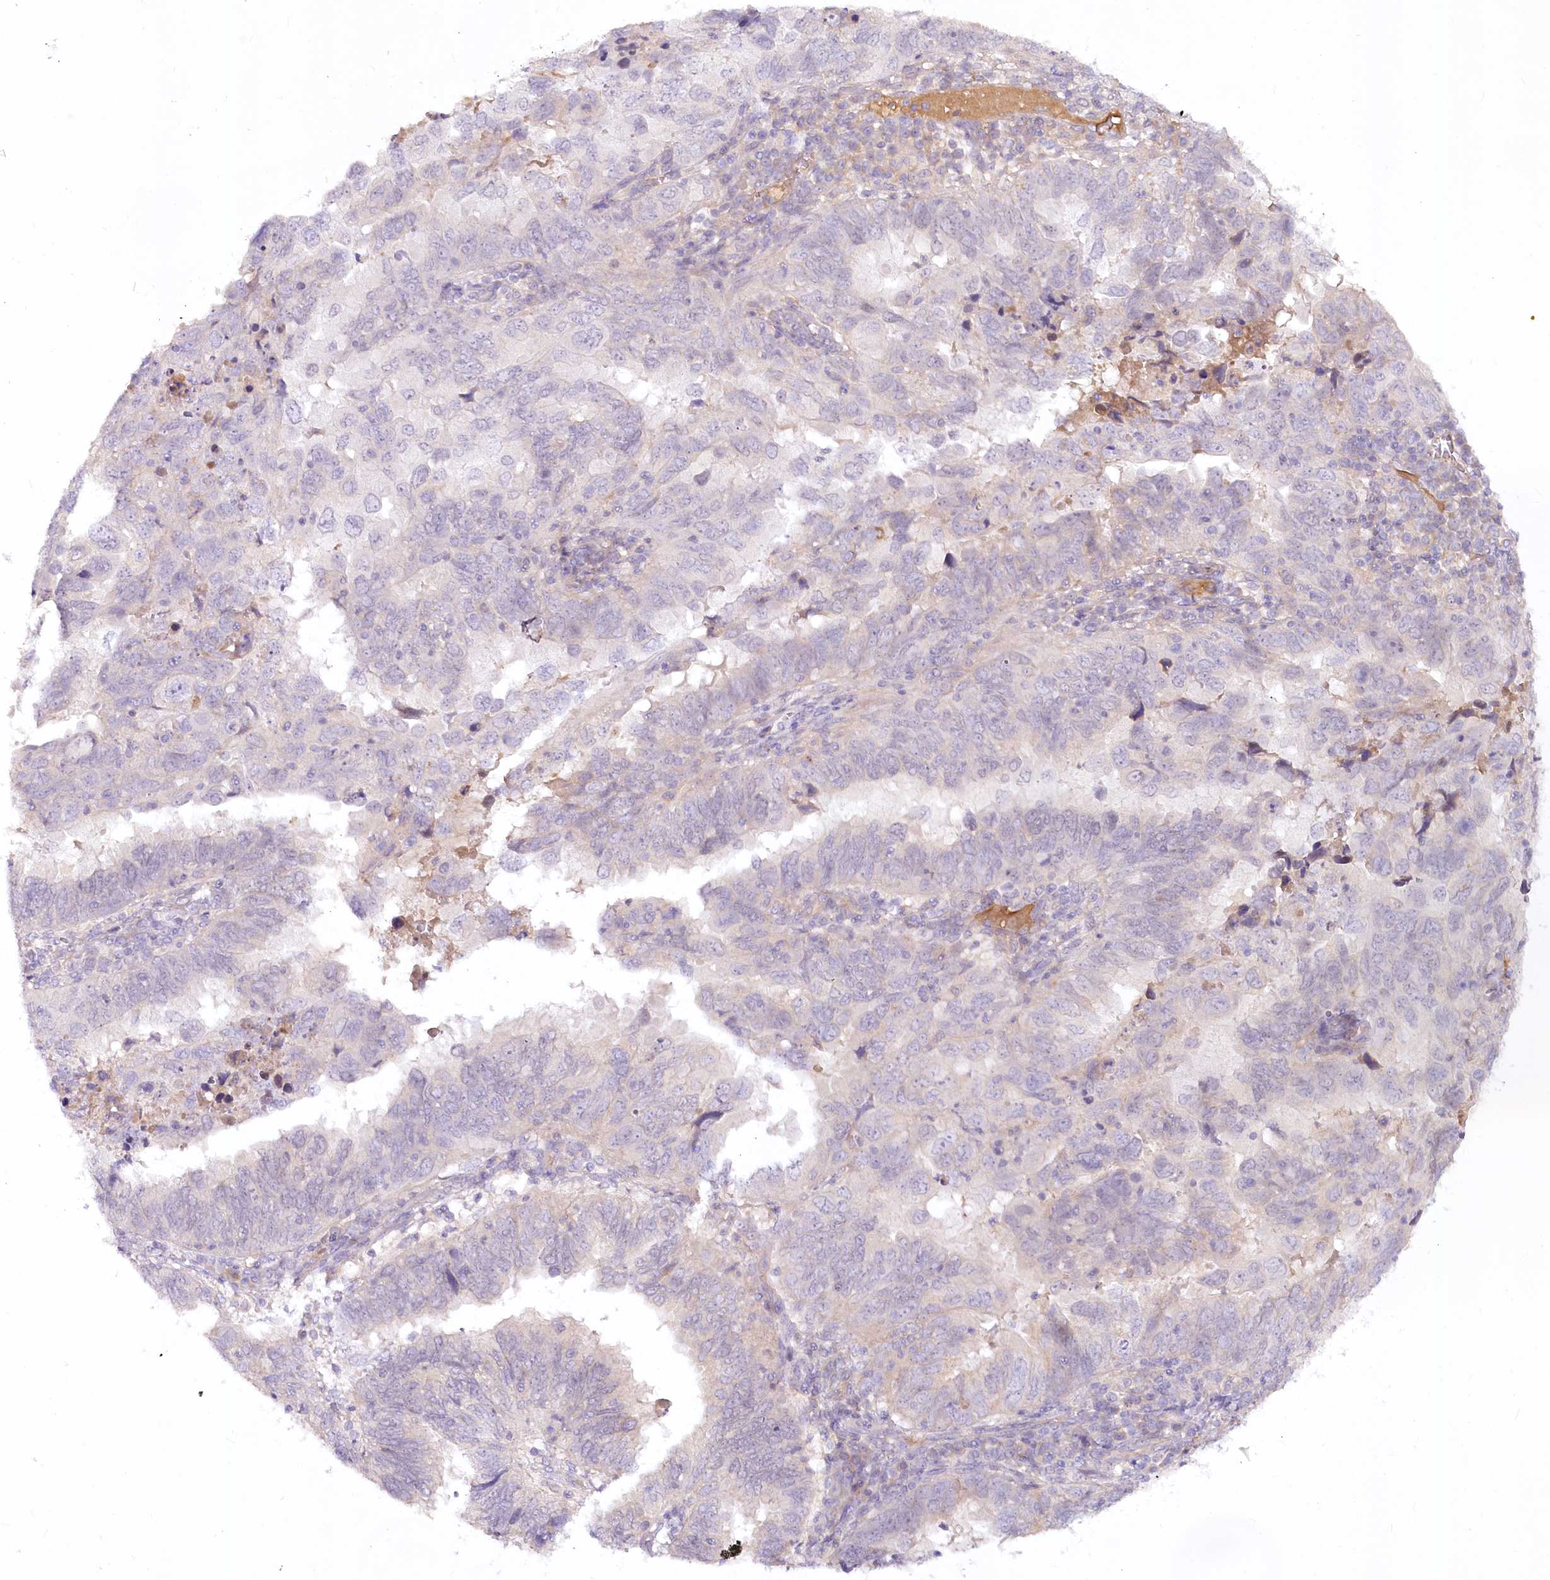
{"staining": {"intensity": "weak", "quantity": "<25%", "location": "cytoplasmic/membranous"}, "tissue": "endometrial cancer", "cell_type": "Tumor cells", "image_type": "cancer", "snomed": [{"axis": "morphology", "description": "Adenocarcinoma, NOS"}, {"axis": "topography", "description": "Uterus"}], "caption": "IHC of human endometrial cancer exhibits no expression in tumor cells.", "gene": "EFHC2", "patient": {"sex": "female", "age": 77}}